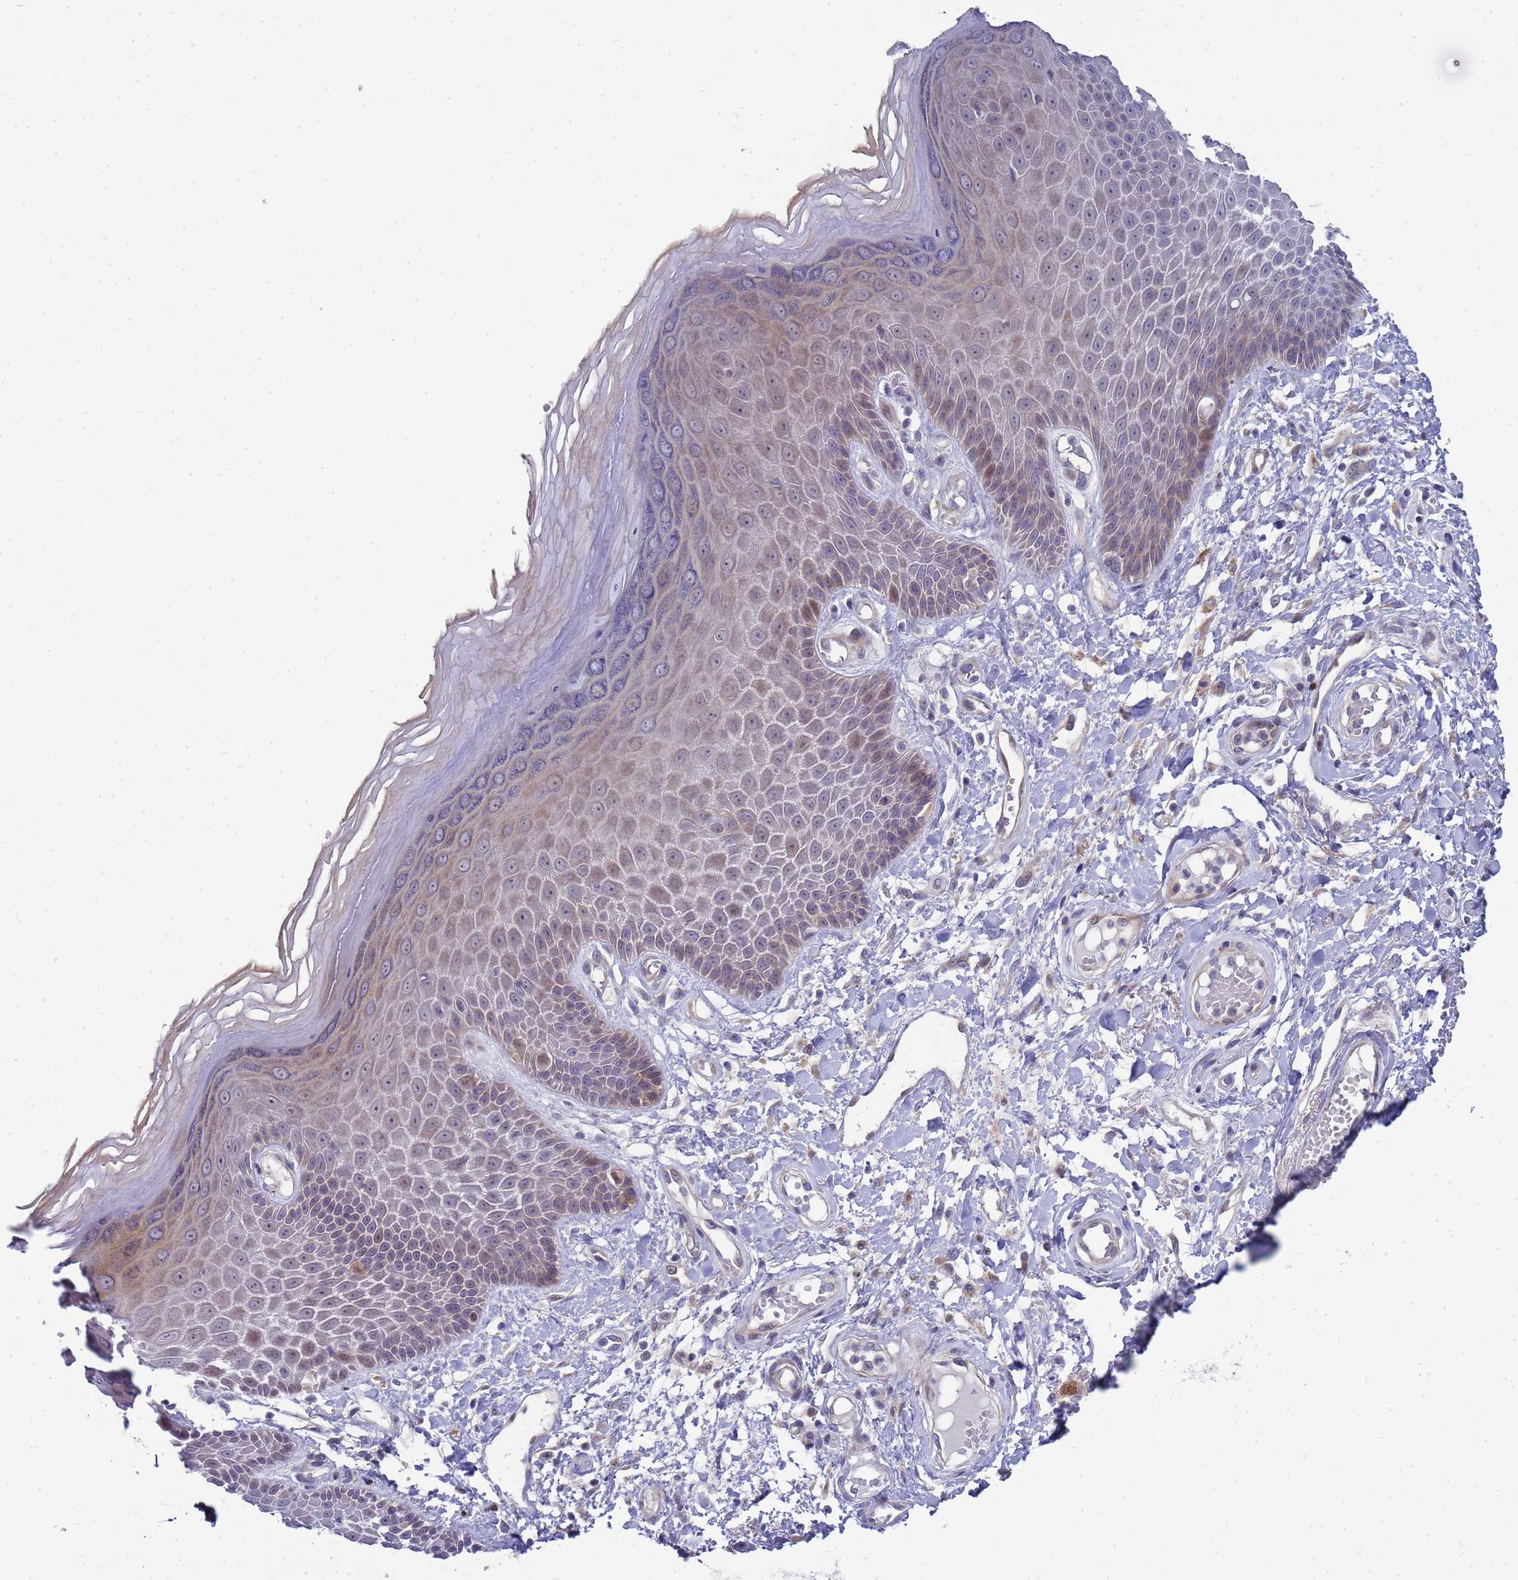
{"staining": {"intensity": "weak", "quantity": ">75%", "location": "cytoplasmic/membranous,nuclear"}, "tissue": "skin", "cell_type": "Epidermal cells", "image_type": "normal", "snomed": [{"axis": "morphology", "description": "Normal tissue, NOS"}, {"axis": "topography", "description": "Anal"}], "caption": "This histopathology image displays unremarkable skin stained with IHC to label a protein in brown. The cytoplasmic/membranous,nuclear of epidermal cells show weak positivity for the protein. Nuclei are counter-stained blue.", "gene": "ENOSF1", "patient": {"sex": "male", "age": 78}}